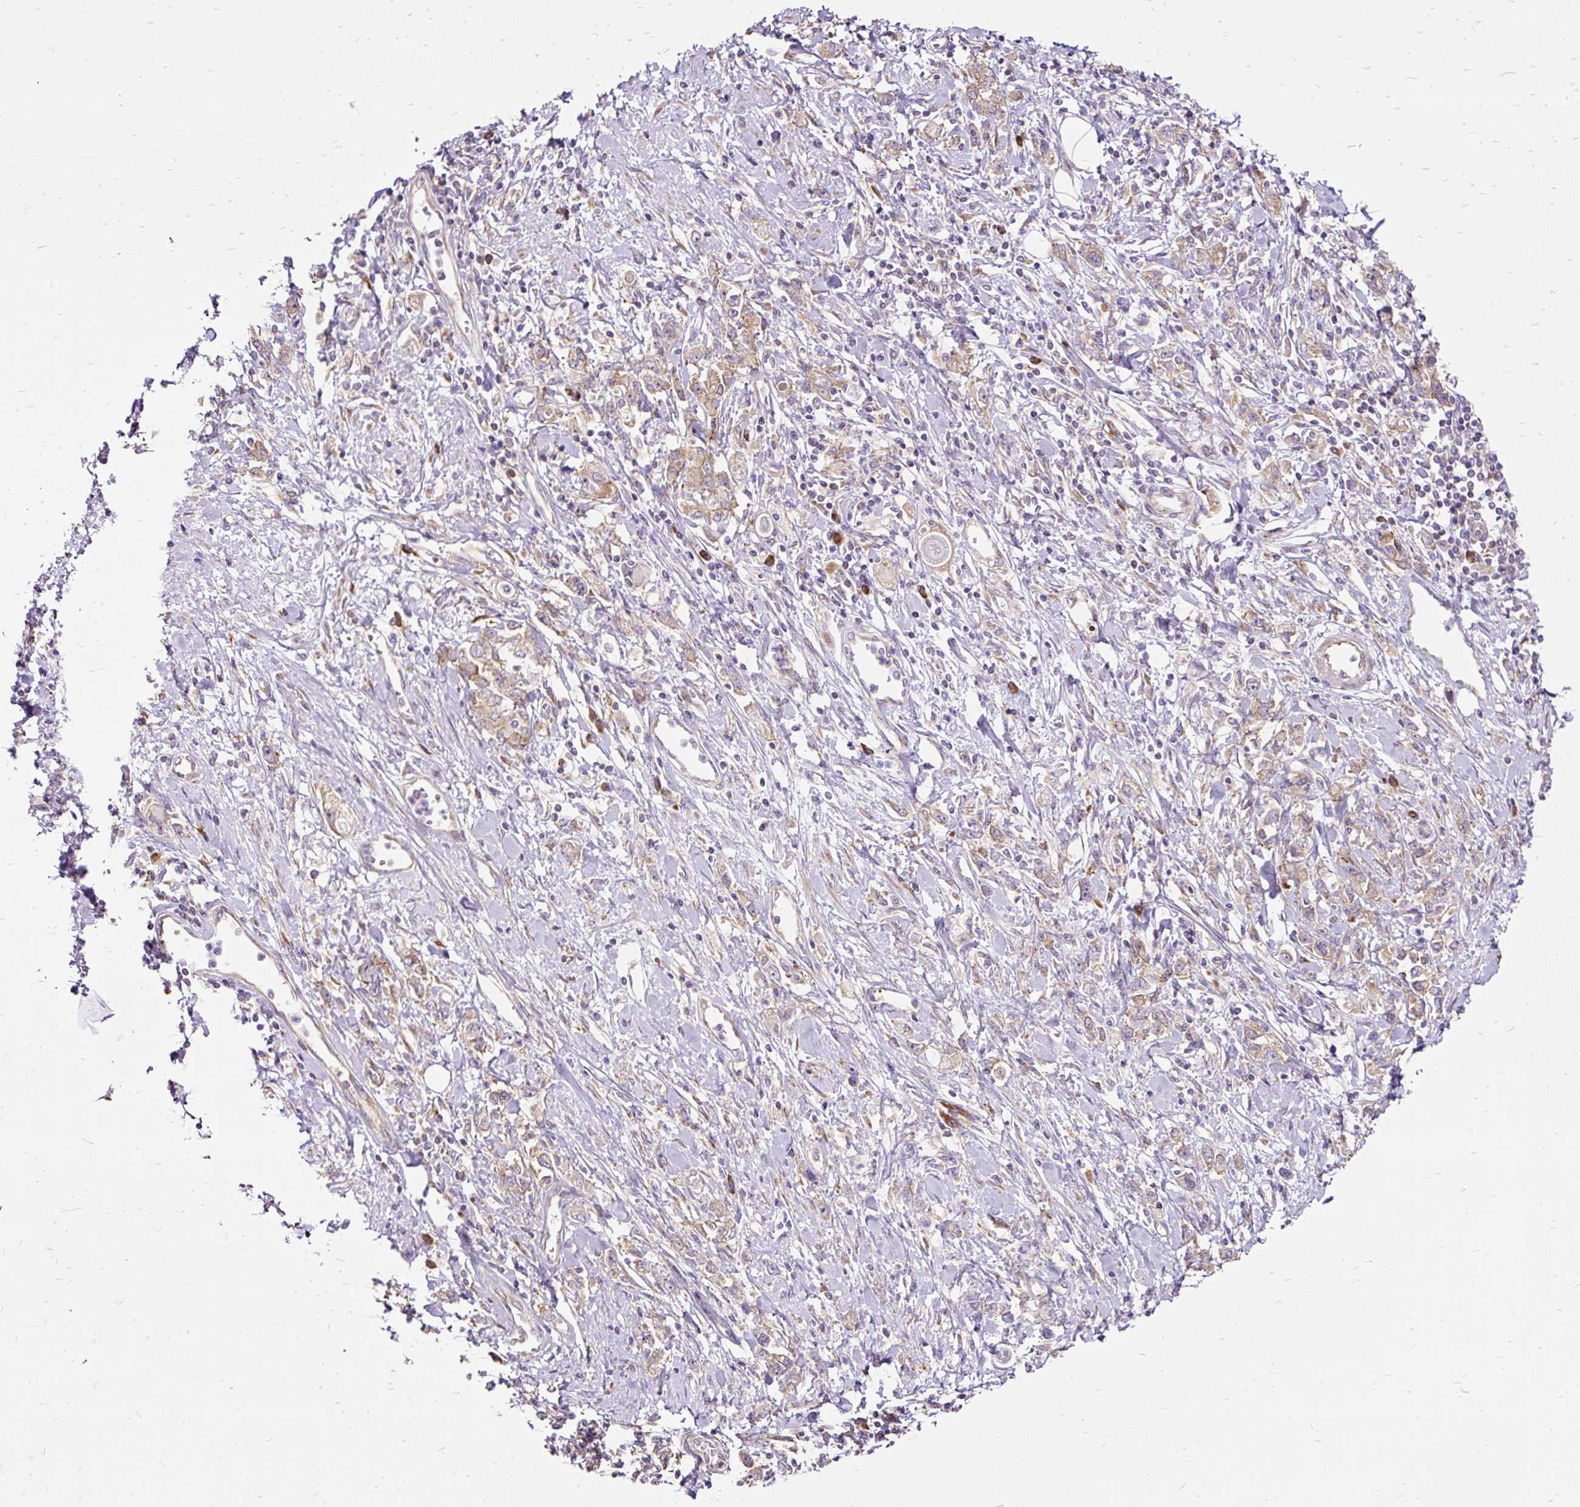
{"staining": {"intensity": "weak", "quantity": ">75%", "location": "cytoplasmic/membranous"}, "tissue": "stomach cancer", "cell_type": "Tumor cells", "image_type": "cancer", "snomed": [{"axis": "morphology", "description": "Adenocarcinoma, NOS"}, {"axis": "topography", "description": "Stomach"}], "caption": "DAB immunohistochemical staining of adenocarcinoma (stomach) demonstrates weak cytoplasmic/membranous protein expression in about >75% of tumor cells.", "gene": "RPS5", "patient": {"sex": "female", "age": 76}}